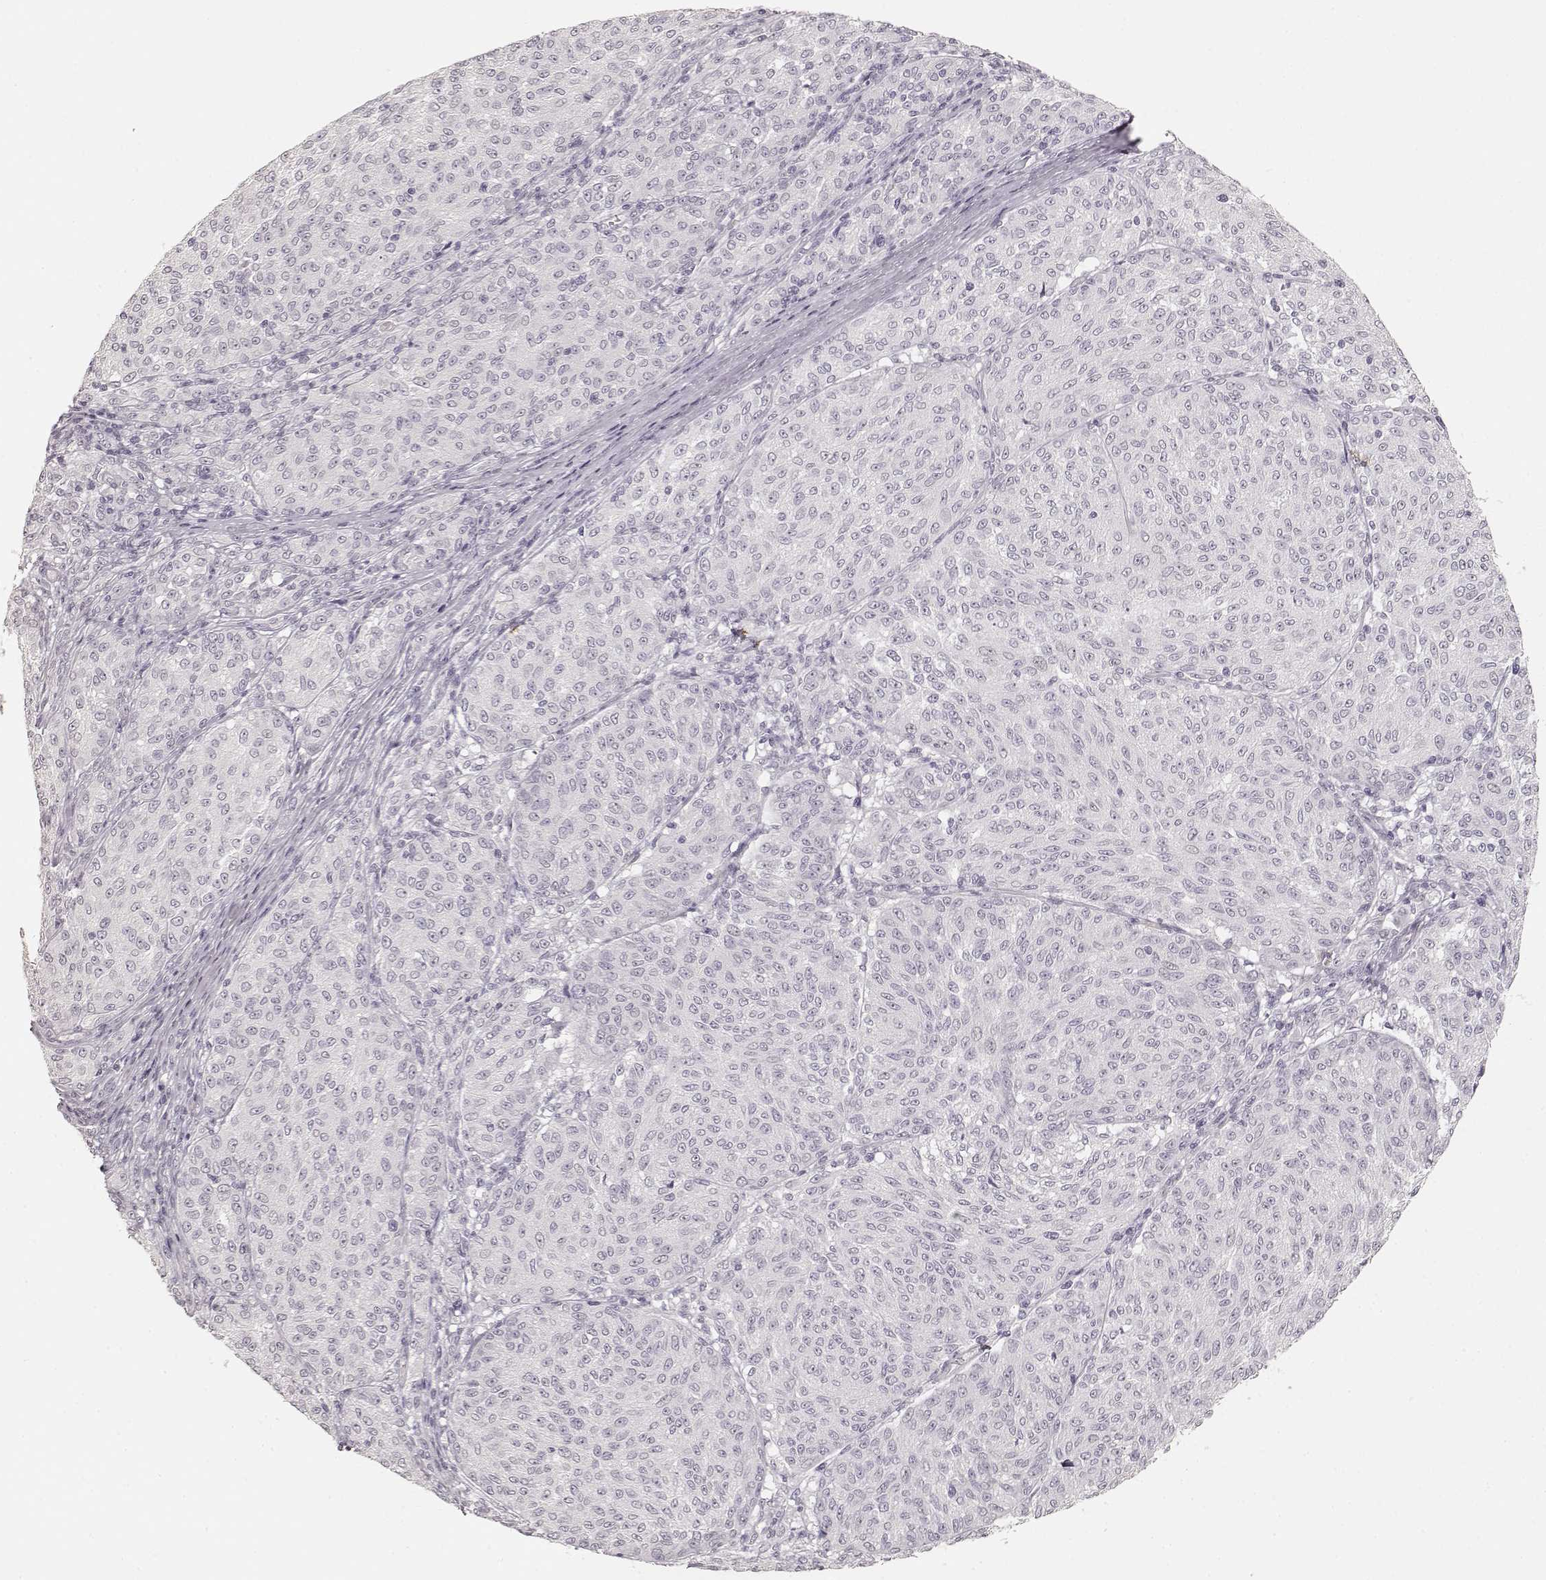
{"staining": {"intensity": "negative", "quantity": "none", "location": "none"}, "tissue": "melanoma", "cell_type": "Tumor cells", "image_type": "cancer", "snomed": [{"axis": "morphology", "description": "Malignant melanoma, NOS"}, {"axis": "topography", "description": "Skin"}], "caption": "Immunohistochemistry (IHC) histopathology image of human melanoma stained for a protein (brown), which reveals no positivity in tumor cells.", "gene": "LAMA4", "patient": {"sex": "female", "age": 72}}